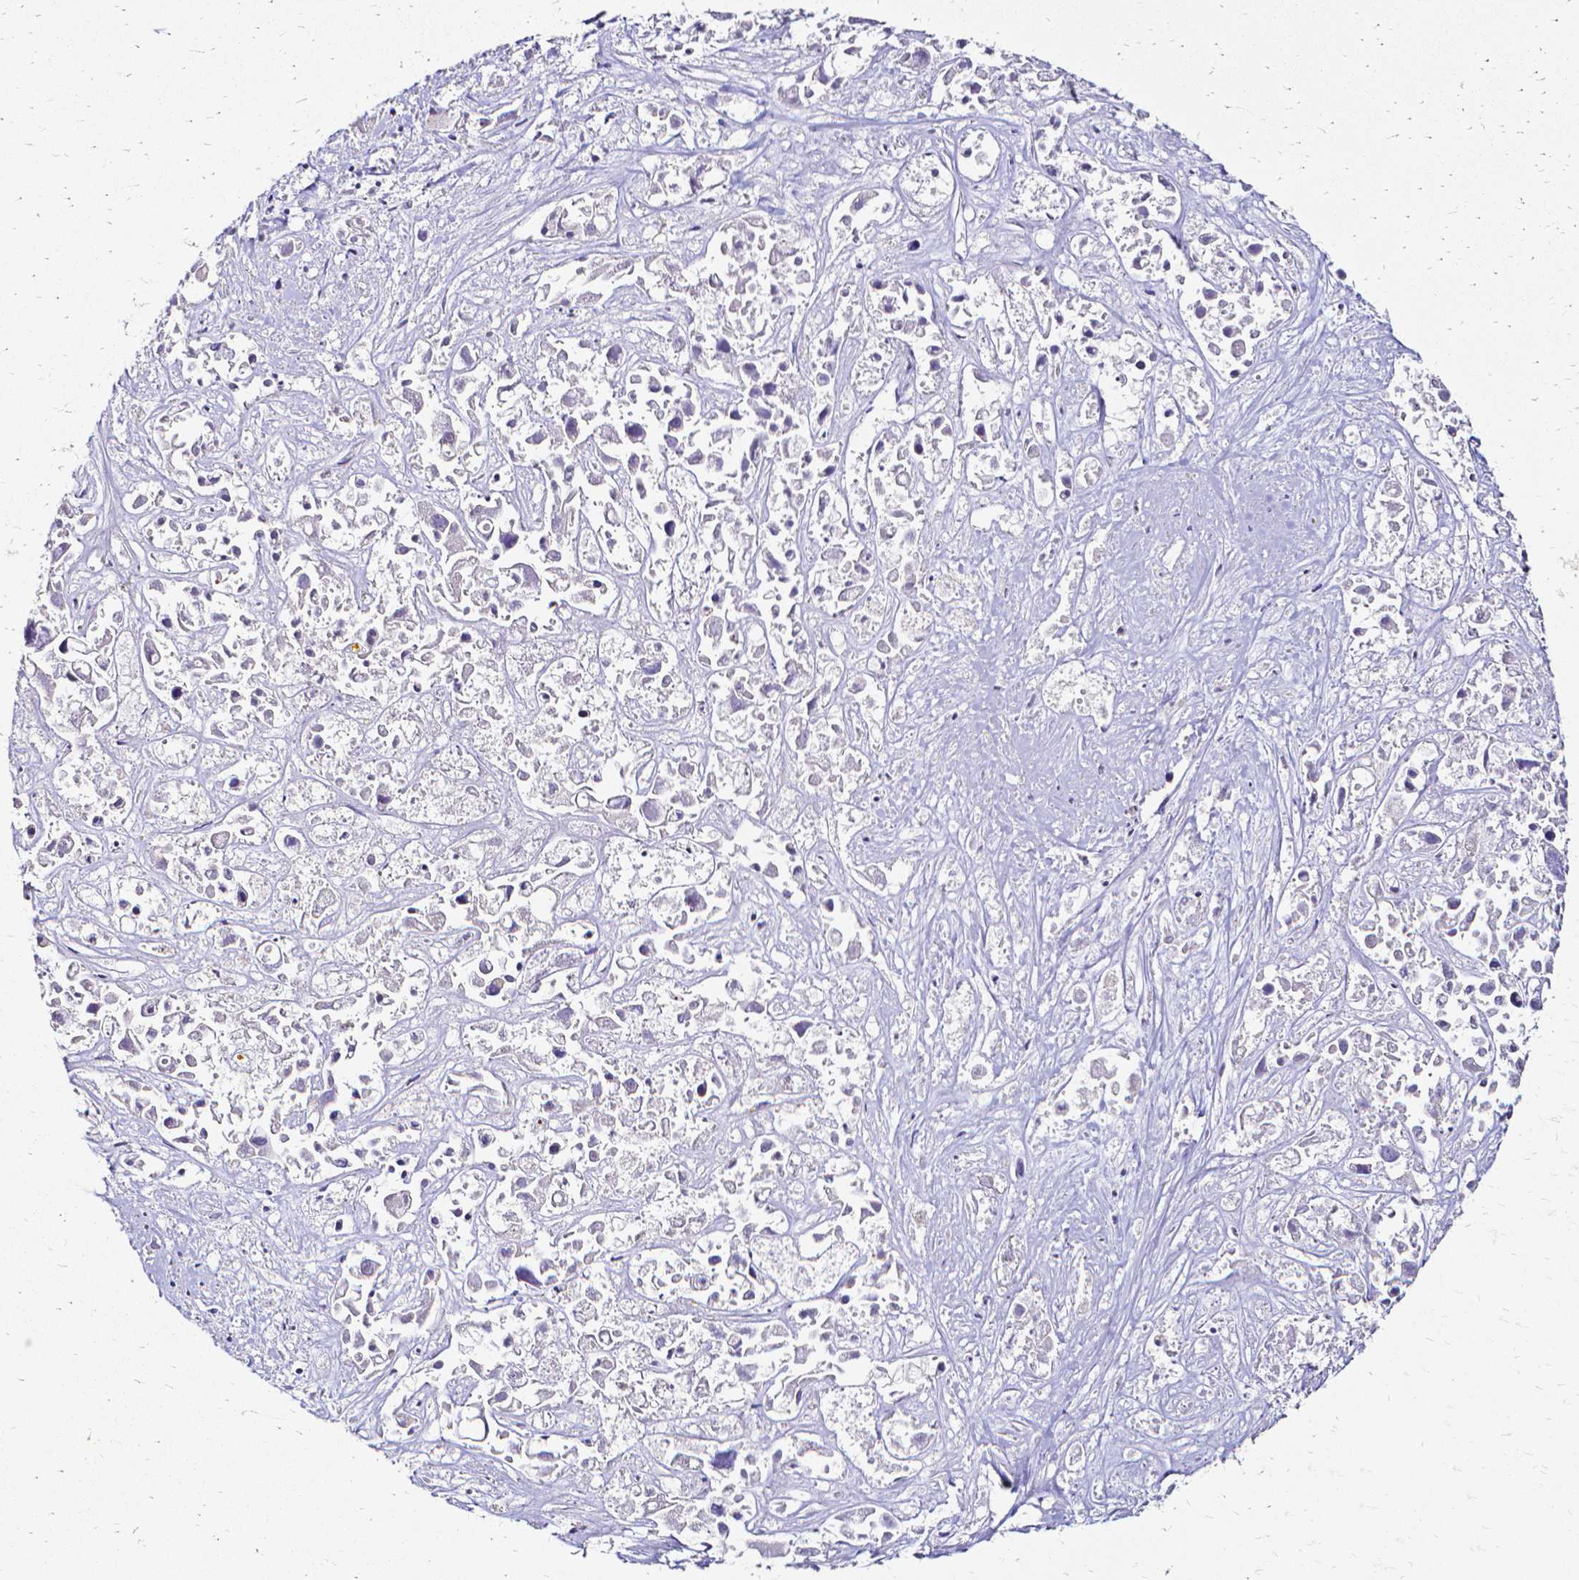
{"staining": {"intensity": "negative", "quantity": "none", "location": "none"}, "tissue": "liver cancer", "cell_type": "Tumor cells", "image_type": "cancer", "snomed": [{"axis": "morphology", "description": "Cholangiocarcinoma"}, {"axis": "topography", "description": "Liver"}], "caption": "Tumor cells are negative for brown protein staining in liver cancer (cholangiocarcinoma).", "gene": "CCNB1", "patient": {"sex": "male", "age": 81}}